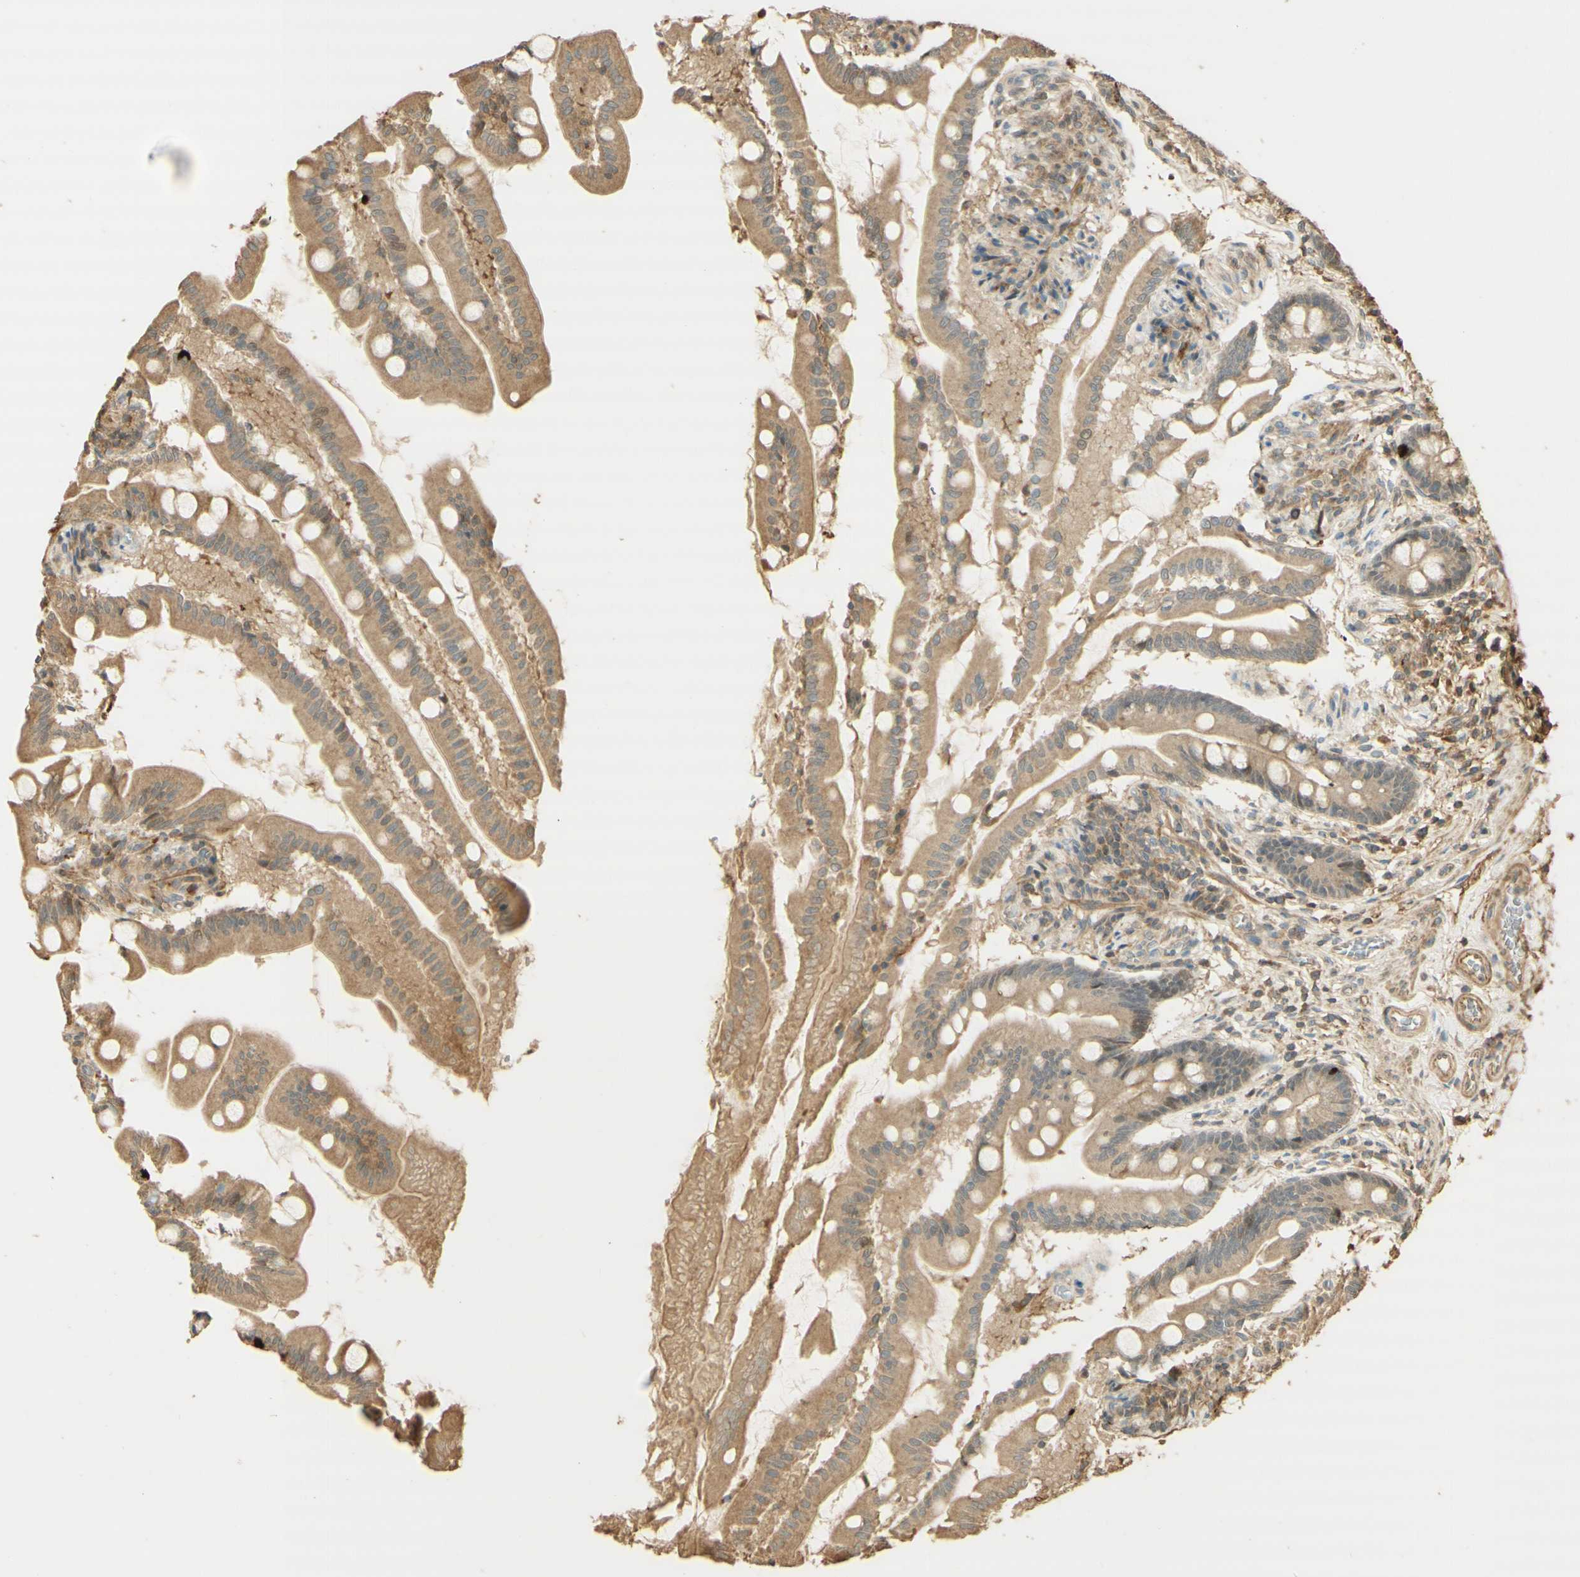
{"staining": {"intensity": "weak", "quantity": ">75%", "location": "cytoplasmic/membranous"}, "tissue": "small intestine", "cell_type": "Glandular cells", "image_type": "normal", "snomed": [{"axis": "morphology", "description": "Normal tissue, NOS"}, {"axis": "topography", "description": "Small intestine"}], "caption": "Immunohistochemistry staining of unremarkable small intestine, which displays low levels of weak cytoplasmic/membranous expression in approximately >75% of glandular cells indicating weak cytoplasmic/membranous protein positivity. The staining was performed using DAB (3,3'-diaminobenzidine) (brown) for protein detection and nuclei were counterstained in hematoxylin (blue).", "gene": "AGER", "patient": {"sex": "female", "age": 56}}